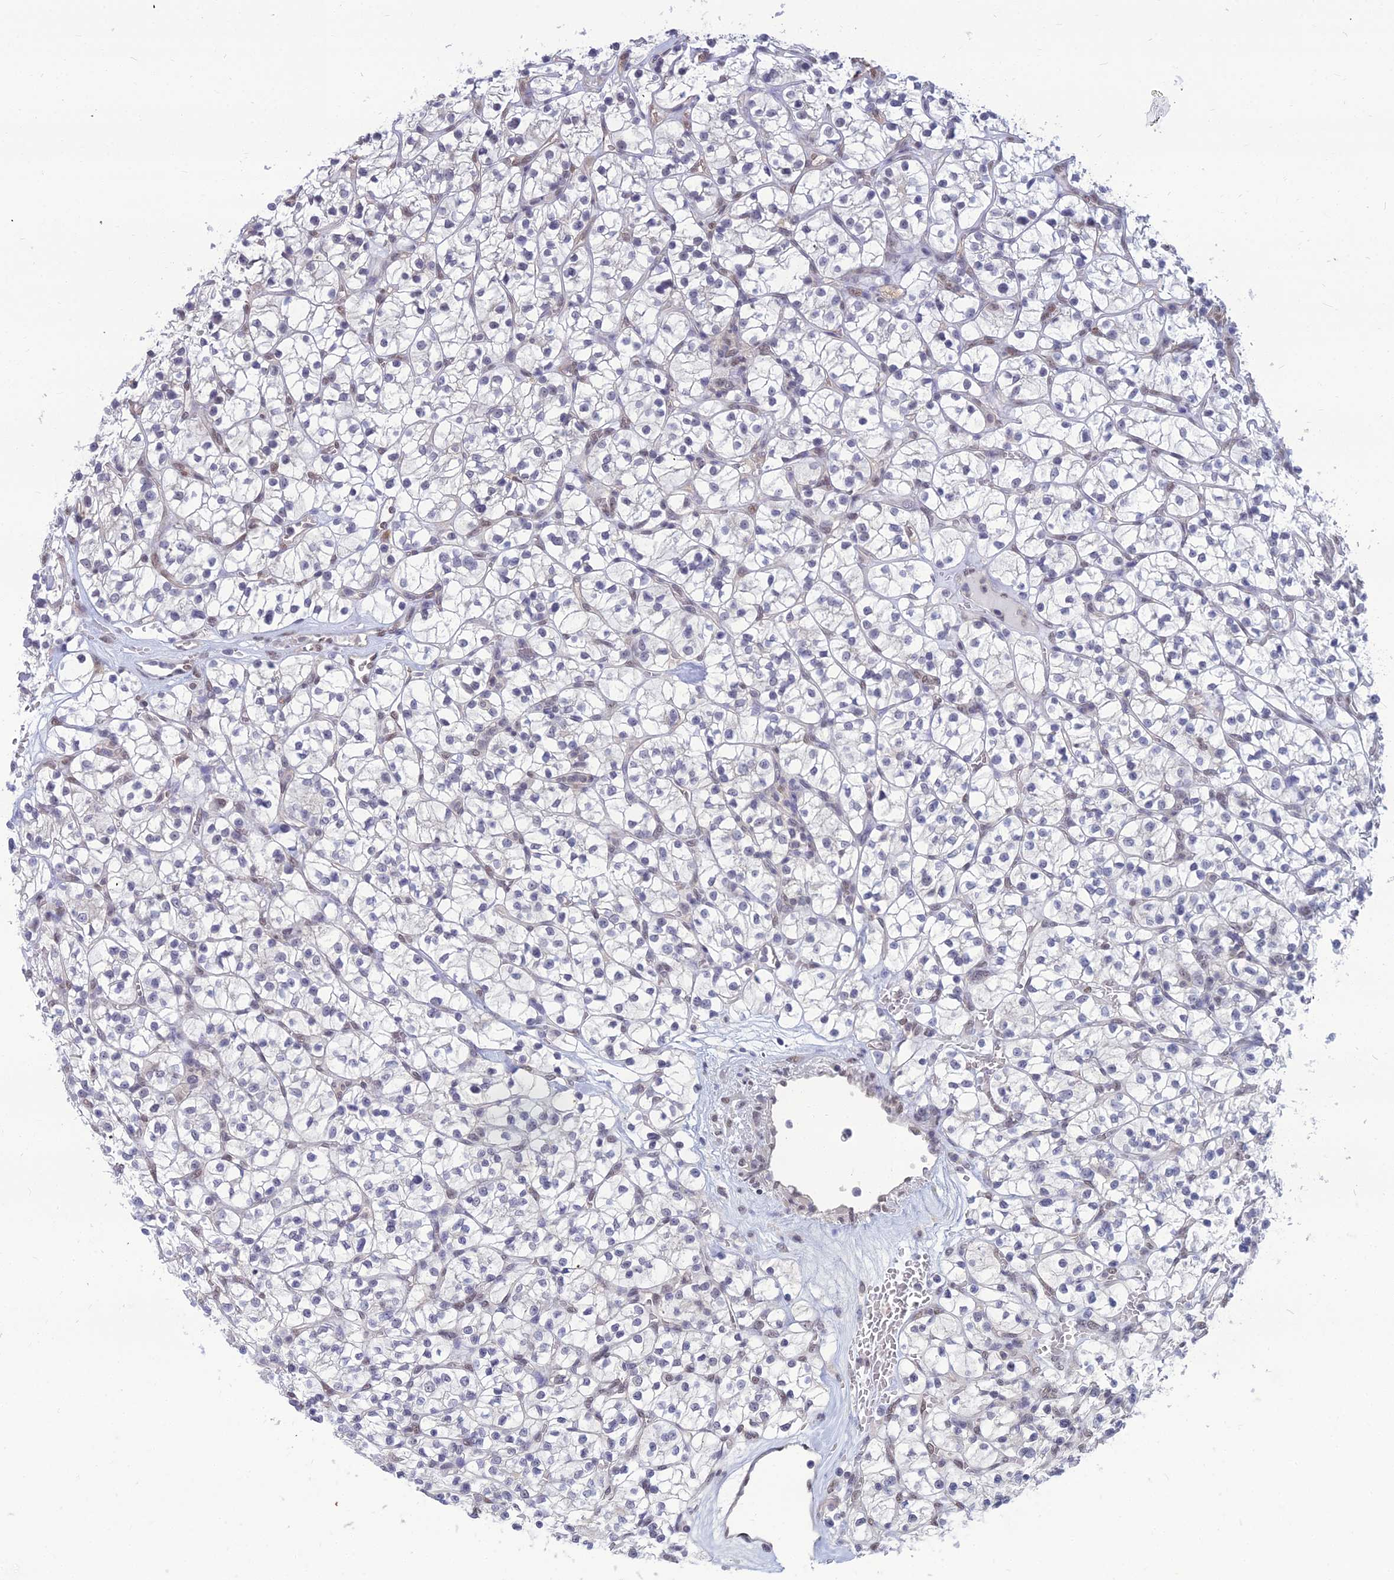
{"staining": {"intensity": "negative", "quantity": "none", "location": "none"}, "tissue": "renal cancer", "cell_type": "Tumor cells", "image_type": "cancer", "snomed": [{"axis": "morphology", "description": "Adenocarcinoma, NOS"}, {"axis": "topography", "description": "Kidney"}], "caption": "Renal cancer (adenocarcinoma) stained for a protein using immunohistochemistry reveals no staining tumor cells.", "gene": "SRSF7", "patient": {"sex": "female", "age": 64}}